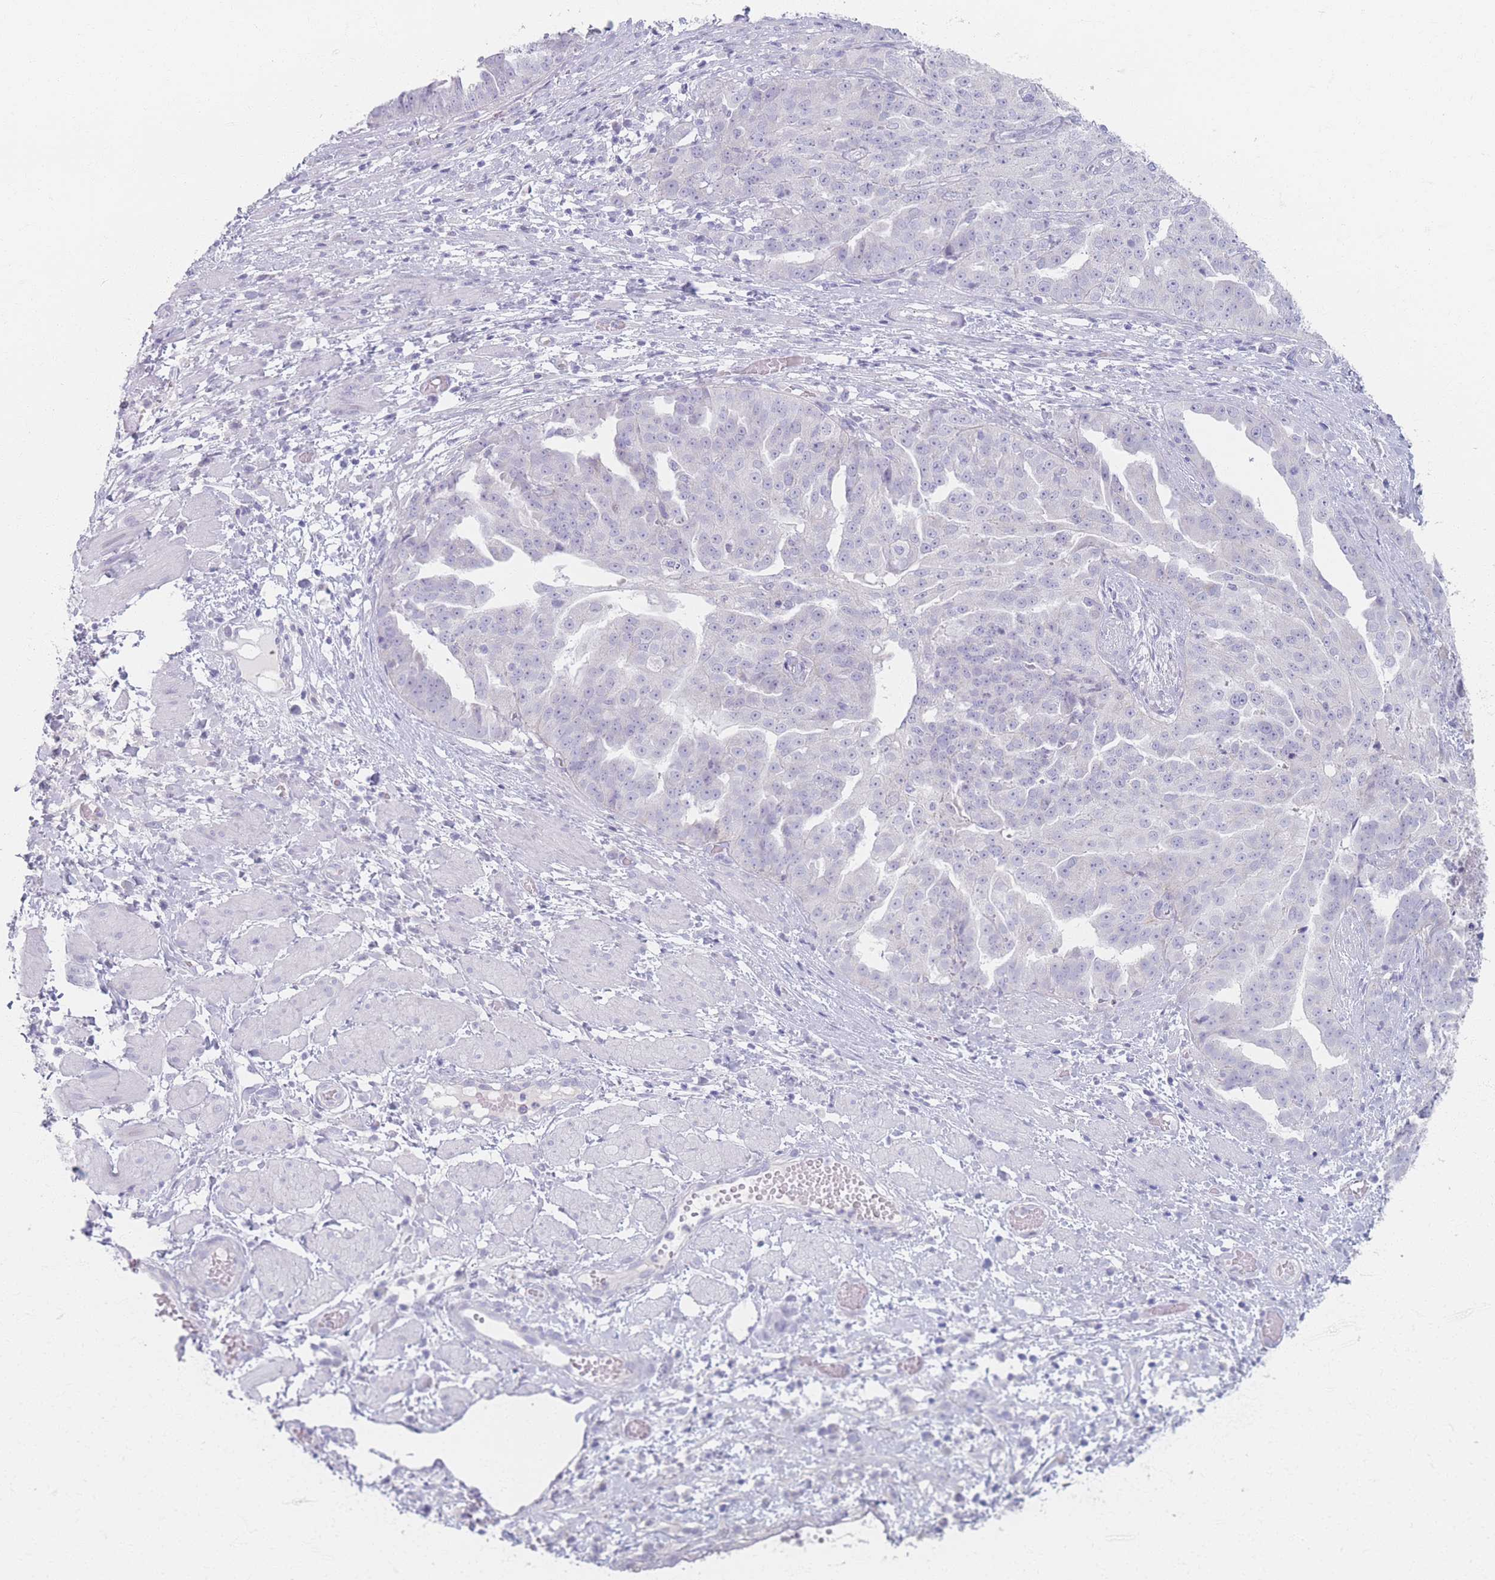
{"staining": {"intensity": "negative", "quantity": "none", "location": "none"}, "tissue": "ovarian cancer", "cell_type": "Tumor cells", "image_type": "cancer", "snomed": [{"axis": "morphology", "description": "Cystadenocarcinoma, serous, NOS"}, {"axis": "topography", "description": "Ovary"}], "caption": "There is no significant positivity in tumor cells of serous cystadenocarcinoma (ovarian).", "gene": "PIGM", "patient": {"sex": "female", "age": 58}}